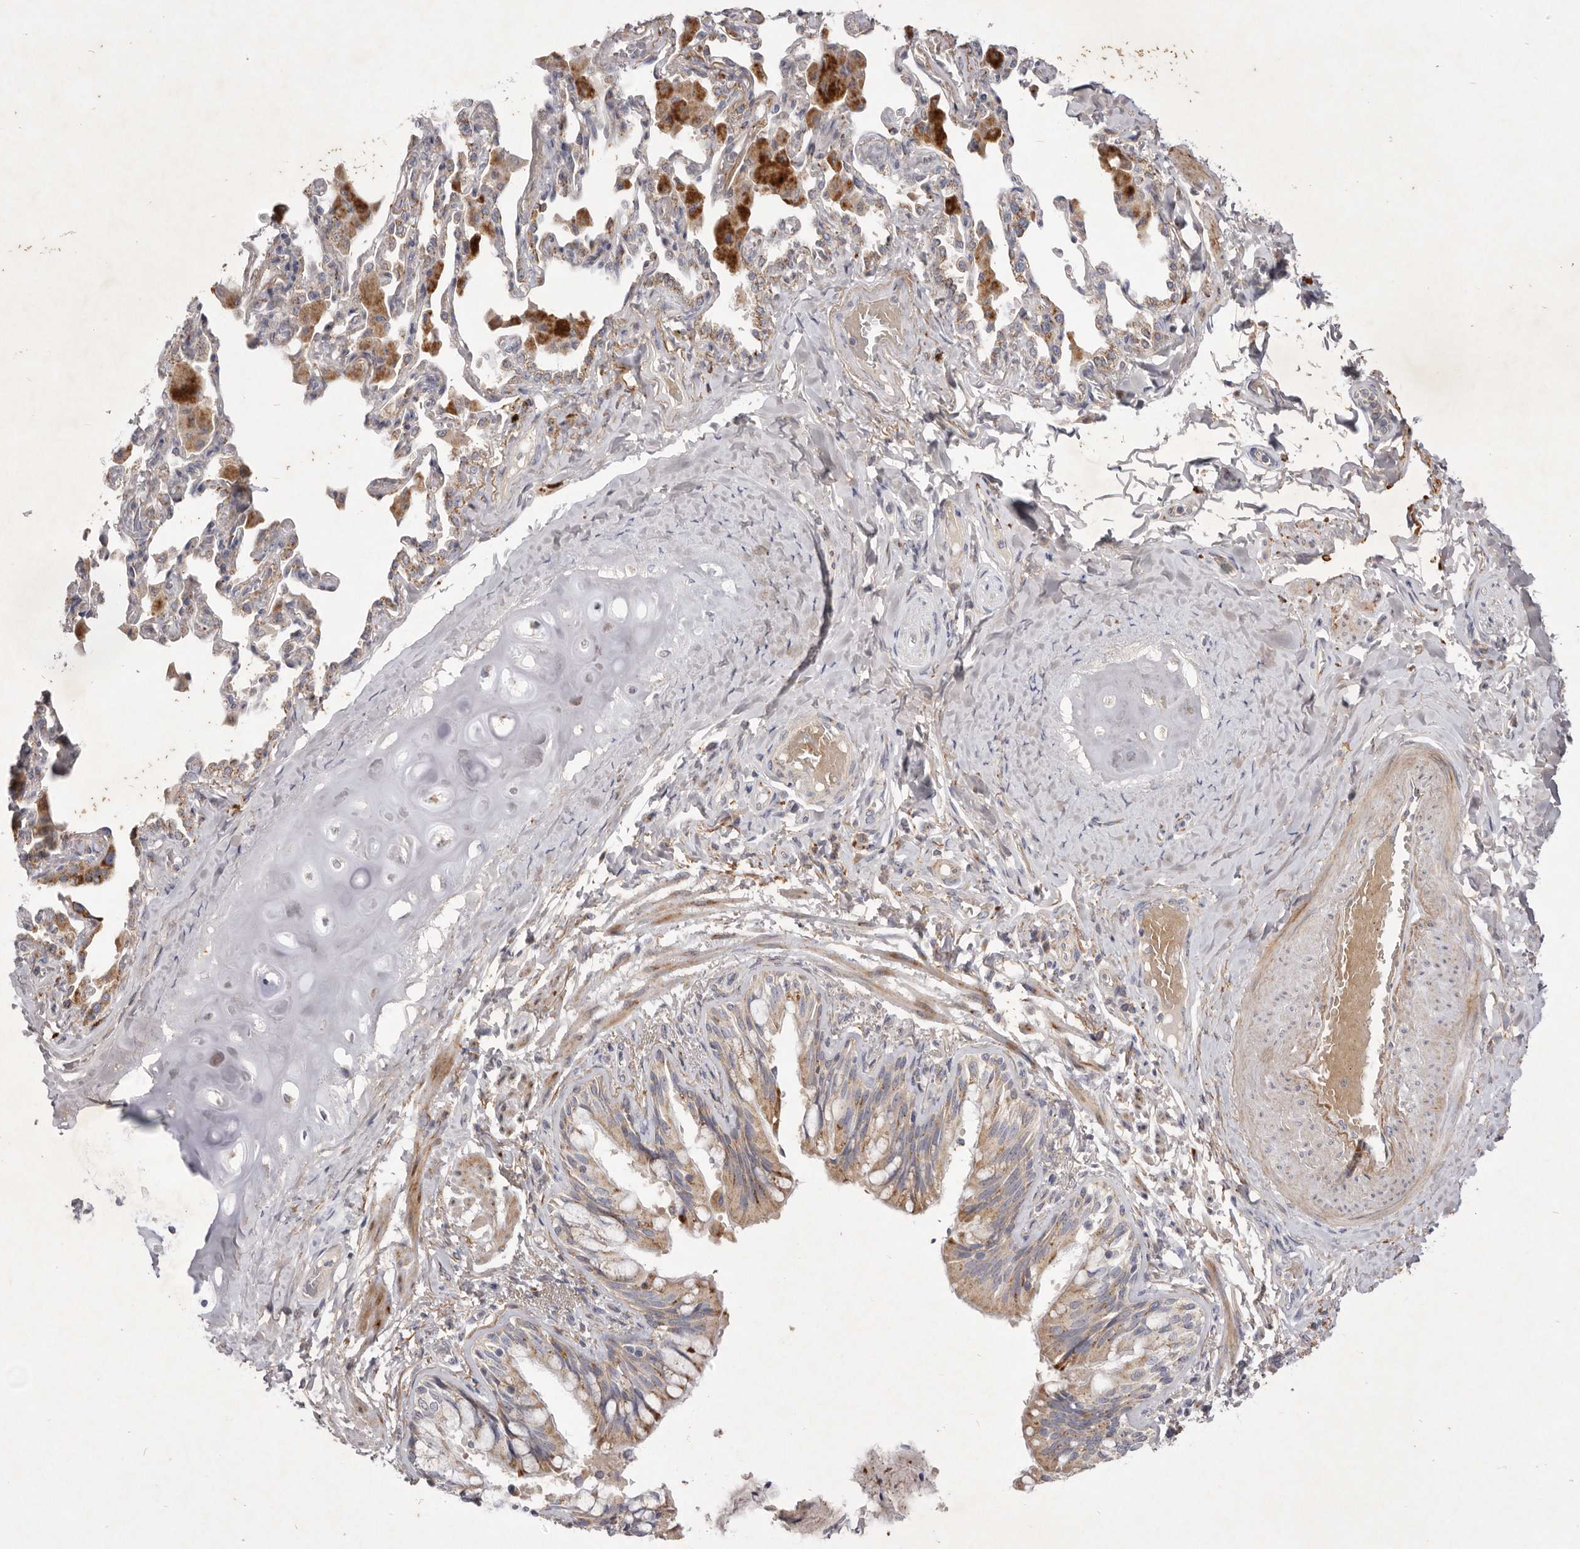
{"staining": {"intensity": "moderate", "quantity": ">75%", "location": "cytoplasmic/membranous"}, "tissue": "bronchus", "cell_type": "Respiratory epithelial cells", "image_type": "normal", "snomed": [{"axis": "morphology", "description": "Normal tissue, NOS"}, {"axis": "morphology", "description": "Inflammation, NOS"}, {"axis": "topography", "description": "Lung"}], "caption": "Immunohistochemical staining of benign human bronchus exhibits moderate cytoplasmic/membranous protein staining in about >75% of respiratory epithelial cells.", "gene": "USP24", "patient": {"sex": "female", "age": 46}}